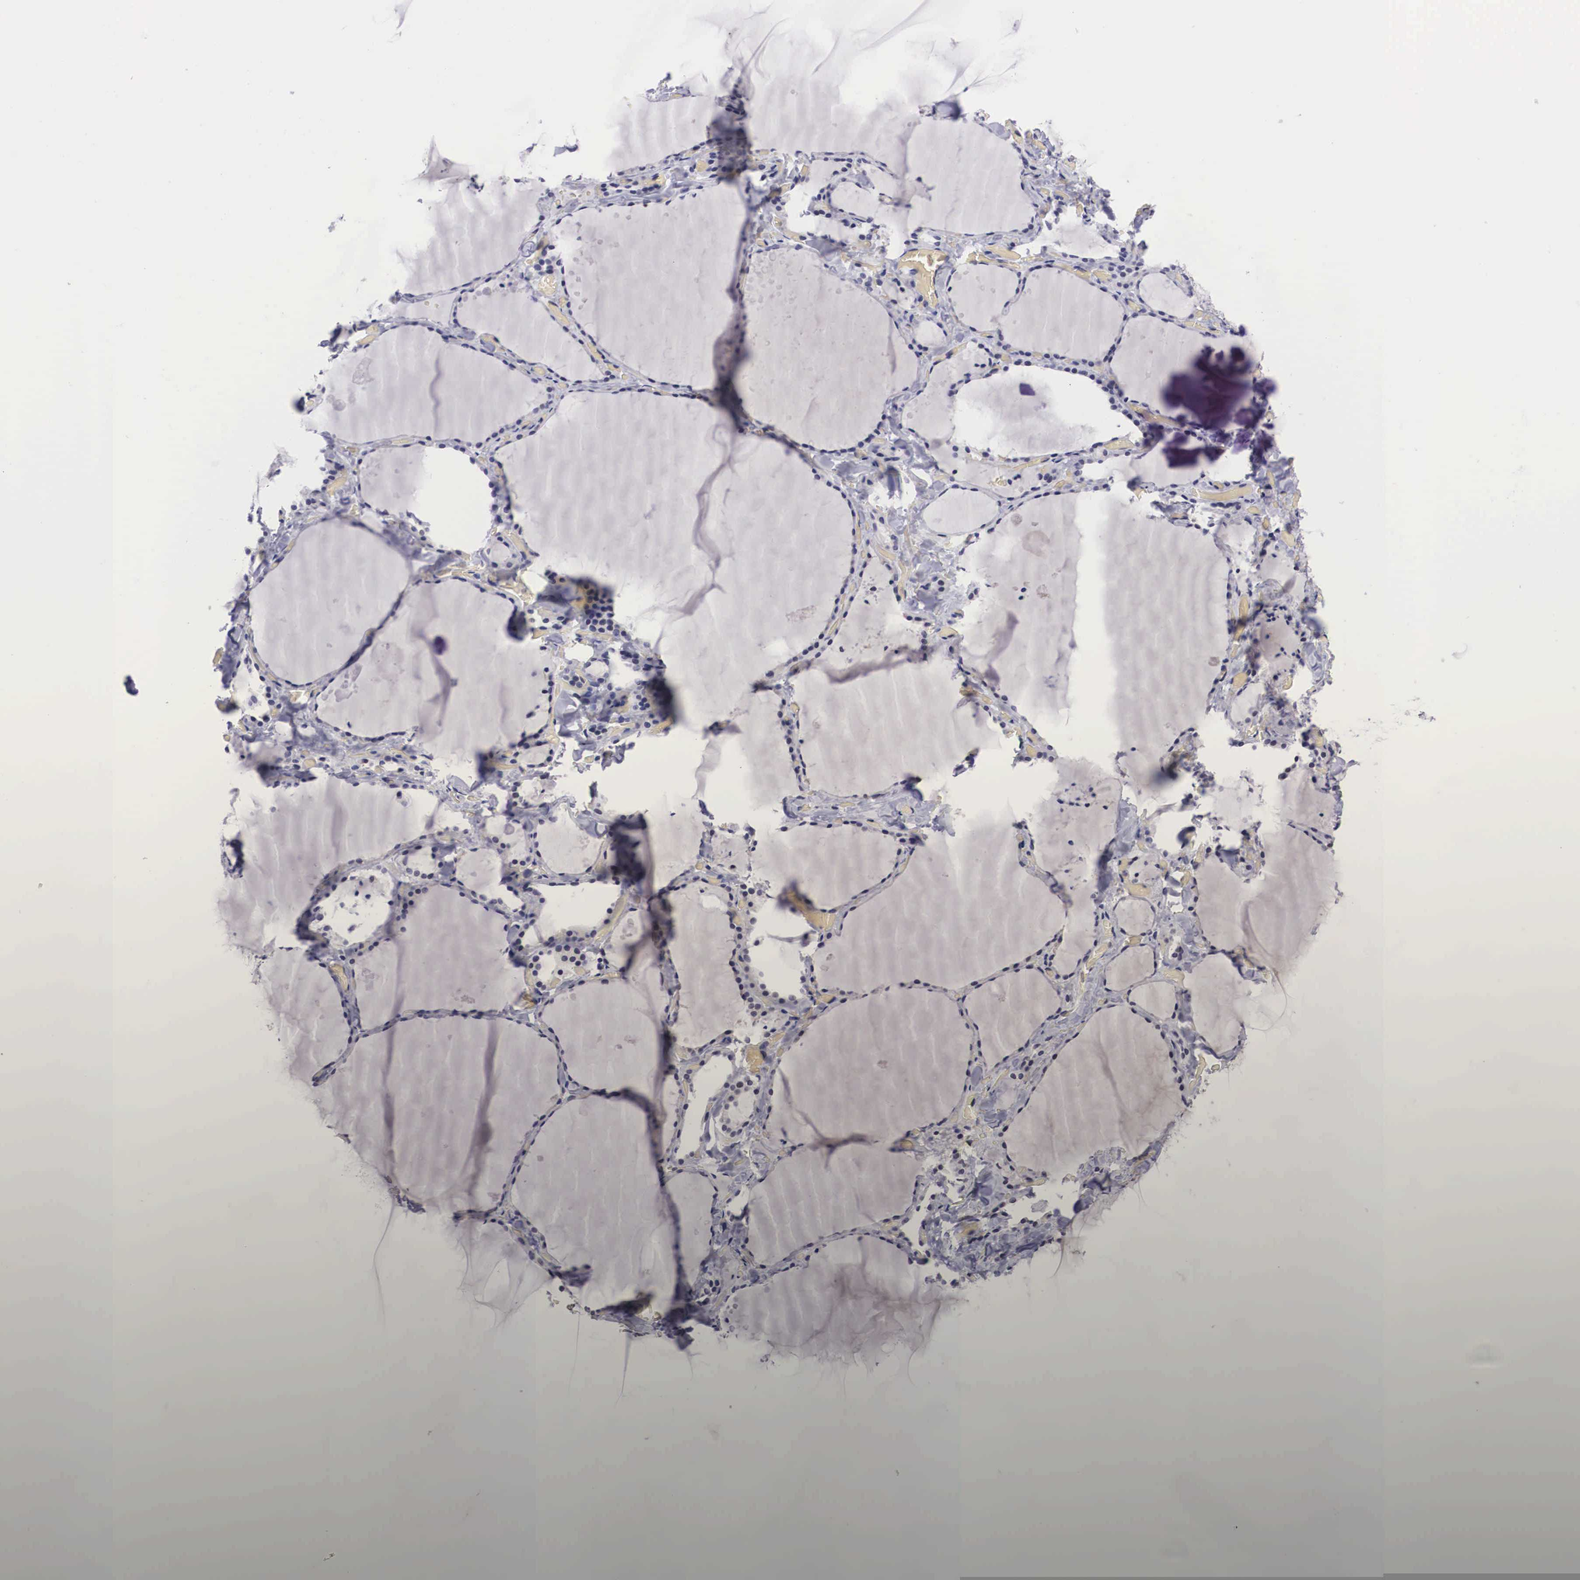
{"staining": {"intensity": "negative", "quantity": "none", "location": "none"}, "tissue": "thyroid gland", "cell_type": "Glandular cells", "image_type": "normal", "snomed": [{"axis": "morphology", "description": "Normal tissue, NOS"}, {"axis": "topography", "description": "Thyroid gland"}], "caption": "Benign thyroid gland was stained to show a protein in brown. There is no significant staining in glandular cells. (Brightfield microscopy of DAB immunohistochemistry at high magnification).", "gene": "C22orf31", "patient": {"sex": "male", "age": 34}}